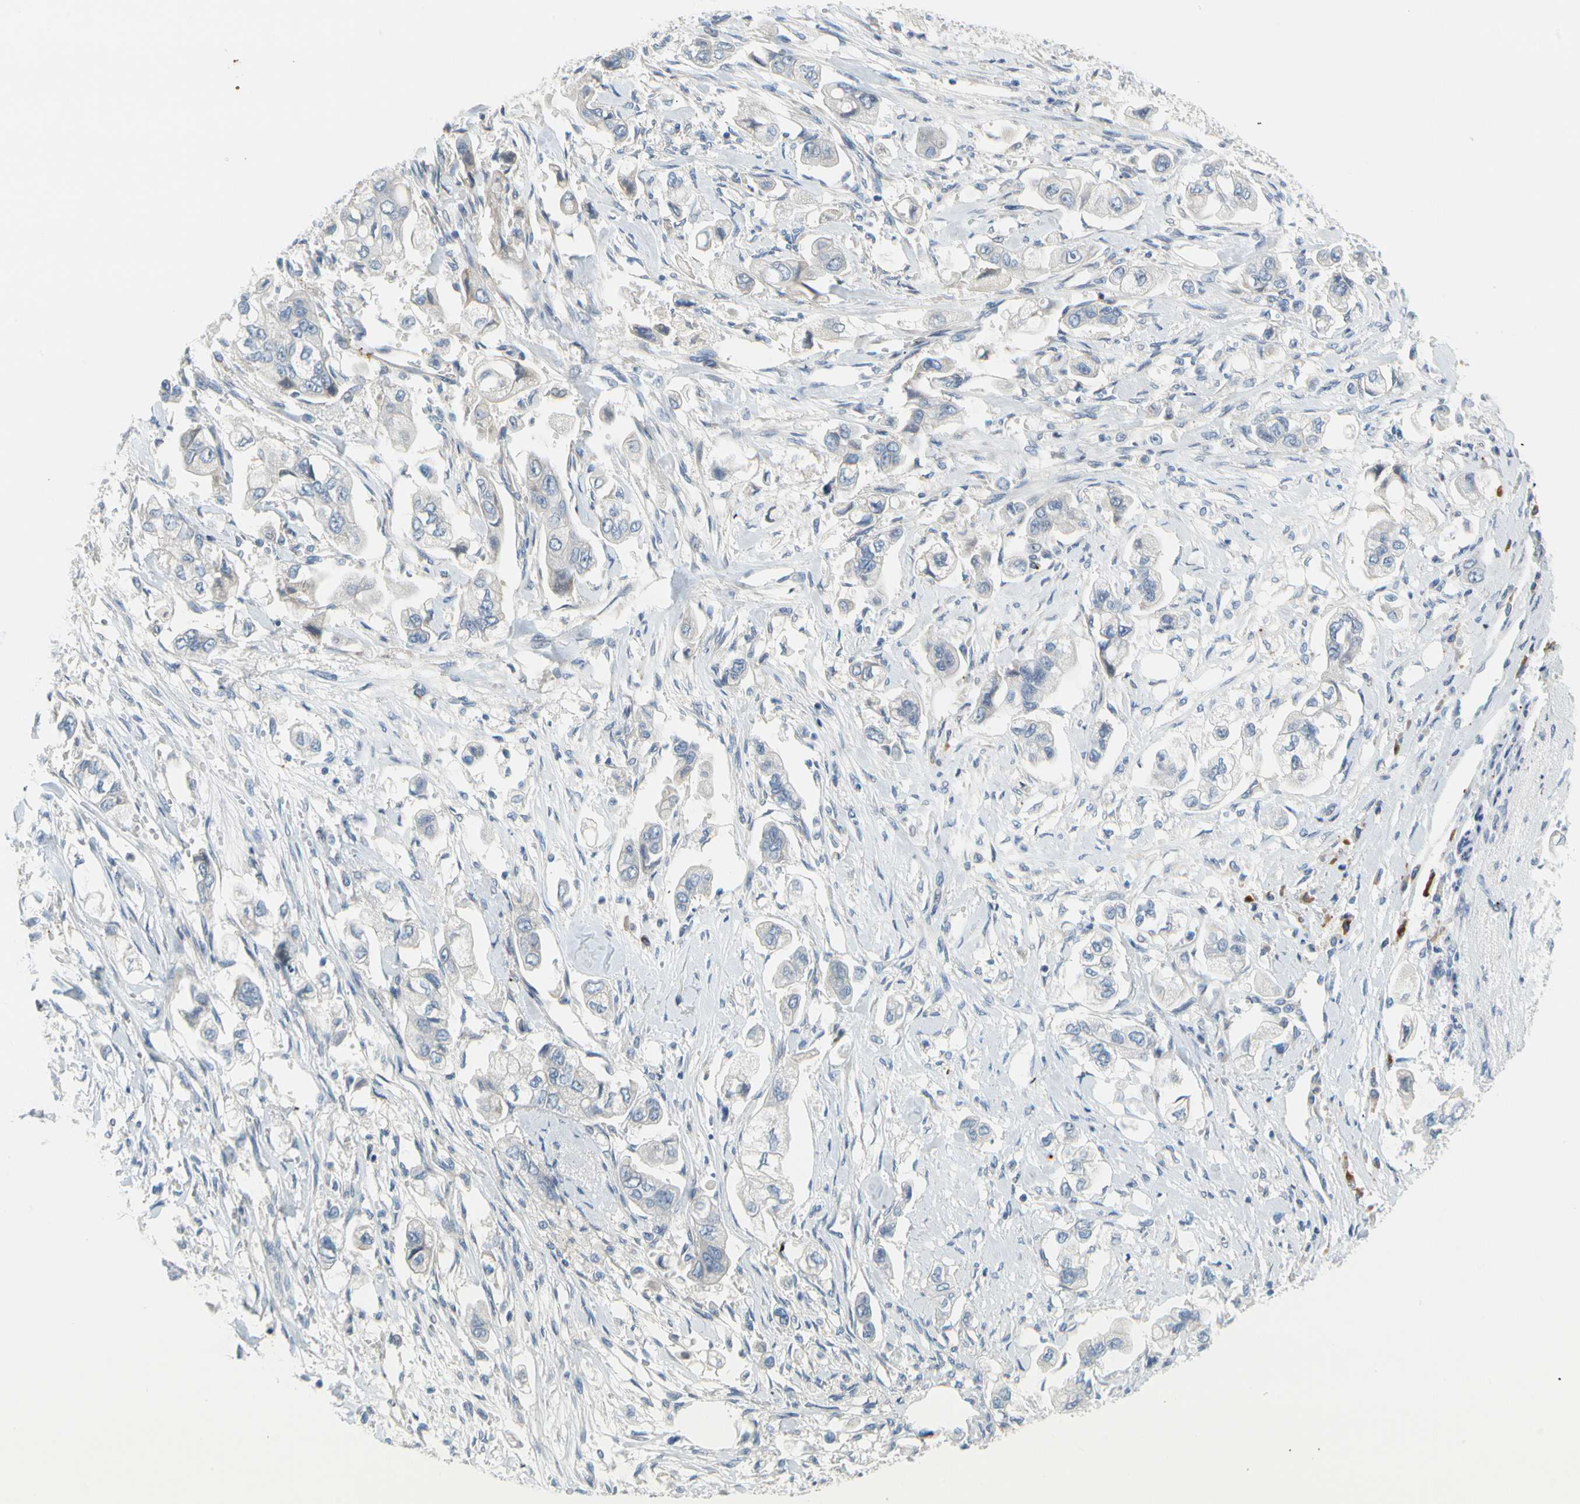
{"staining": {"intensity": "negative", "quantity": "none", "location": "none"}, "tissue": "stomach cancer", "cell_type": "Tumor cells", "image_type": "cancer", "snomed": [{"axis": "morphology", "description": "Adenocarcinoma, NOS"}, {"axis": "topography", "description": "Stomach"}], "caption": "Immunohistochemistry micrograph of human stomach adenocarcinoma stained for a protein (brown), which demonstrates no expression in tumor cells.", "gene": "PPBP", "patient": {"sex": "male", "age": 62}}